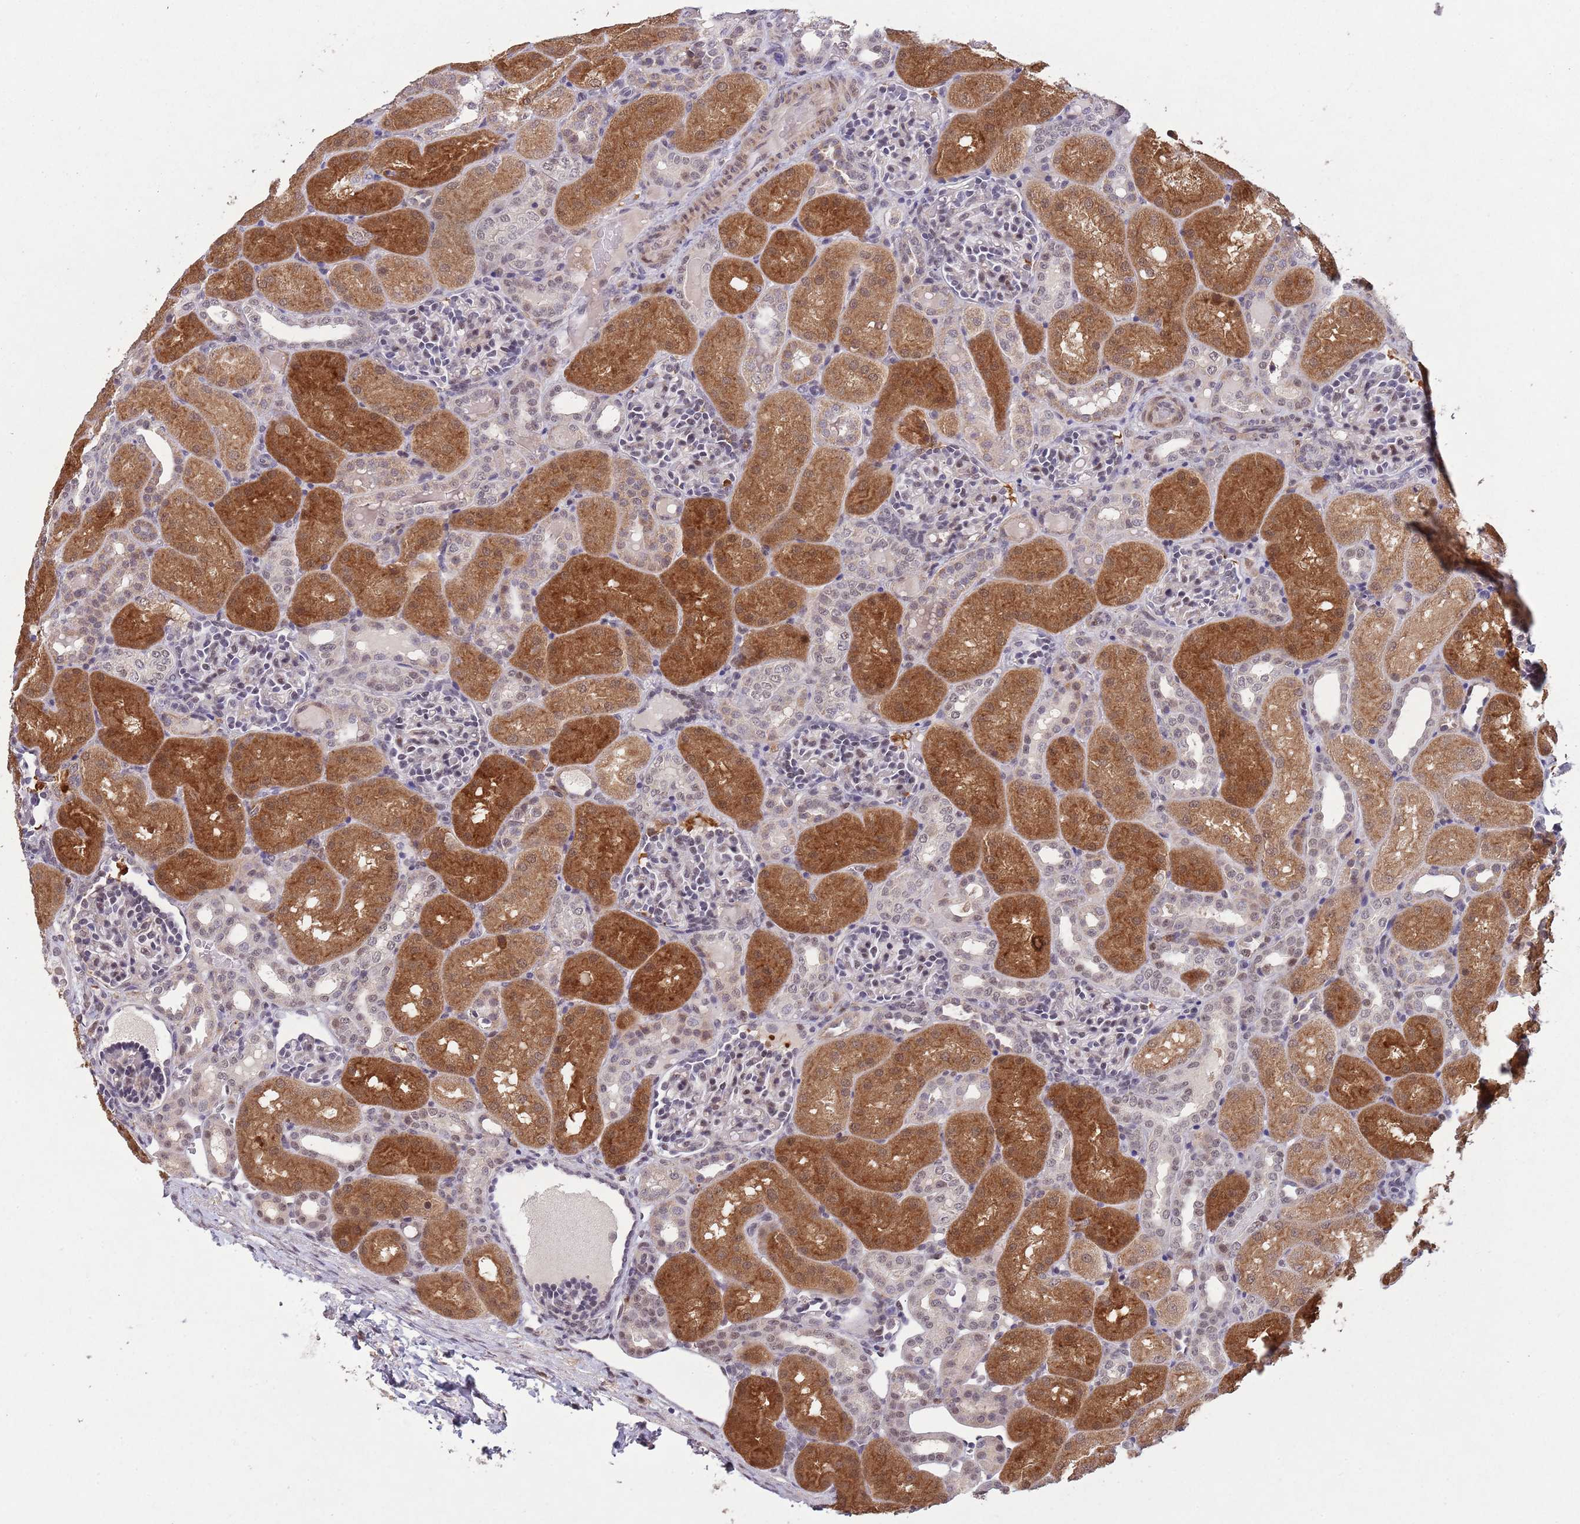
{"staining": {"intensity": "negative", "quantity": "none", "location": "none"}, "tissue": "kidney", "cell_type": "Cells in glomeruli", "image_type": "normal", "snomed": [{"axis": "morphology", "description": "Normal tissue, NOS"}, {"axis": "topography", "description": "Kidney"}], "caption": "High magnification brightfield microscopy of benign kidney stained with DAB (3,3'-diaminobenzidine) (brown) and counterstained with hematoxylin (blue): cells in glomeruli show no significant staining.", "gene": "ZNF639", "patient": {"sex": "male", "age": 1}}